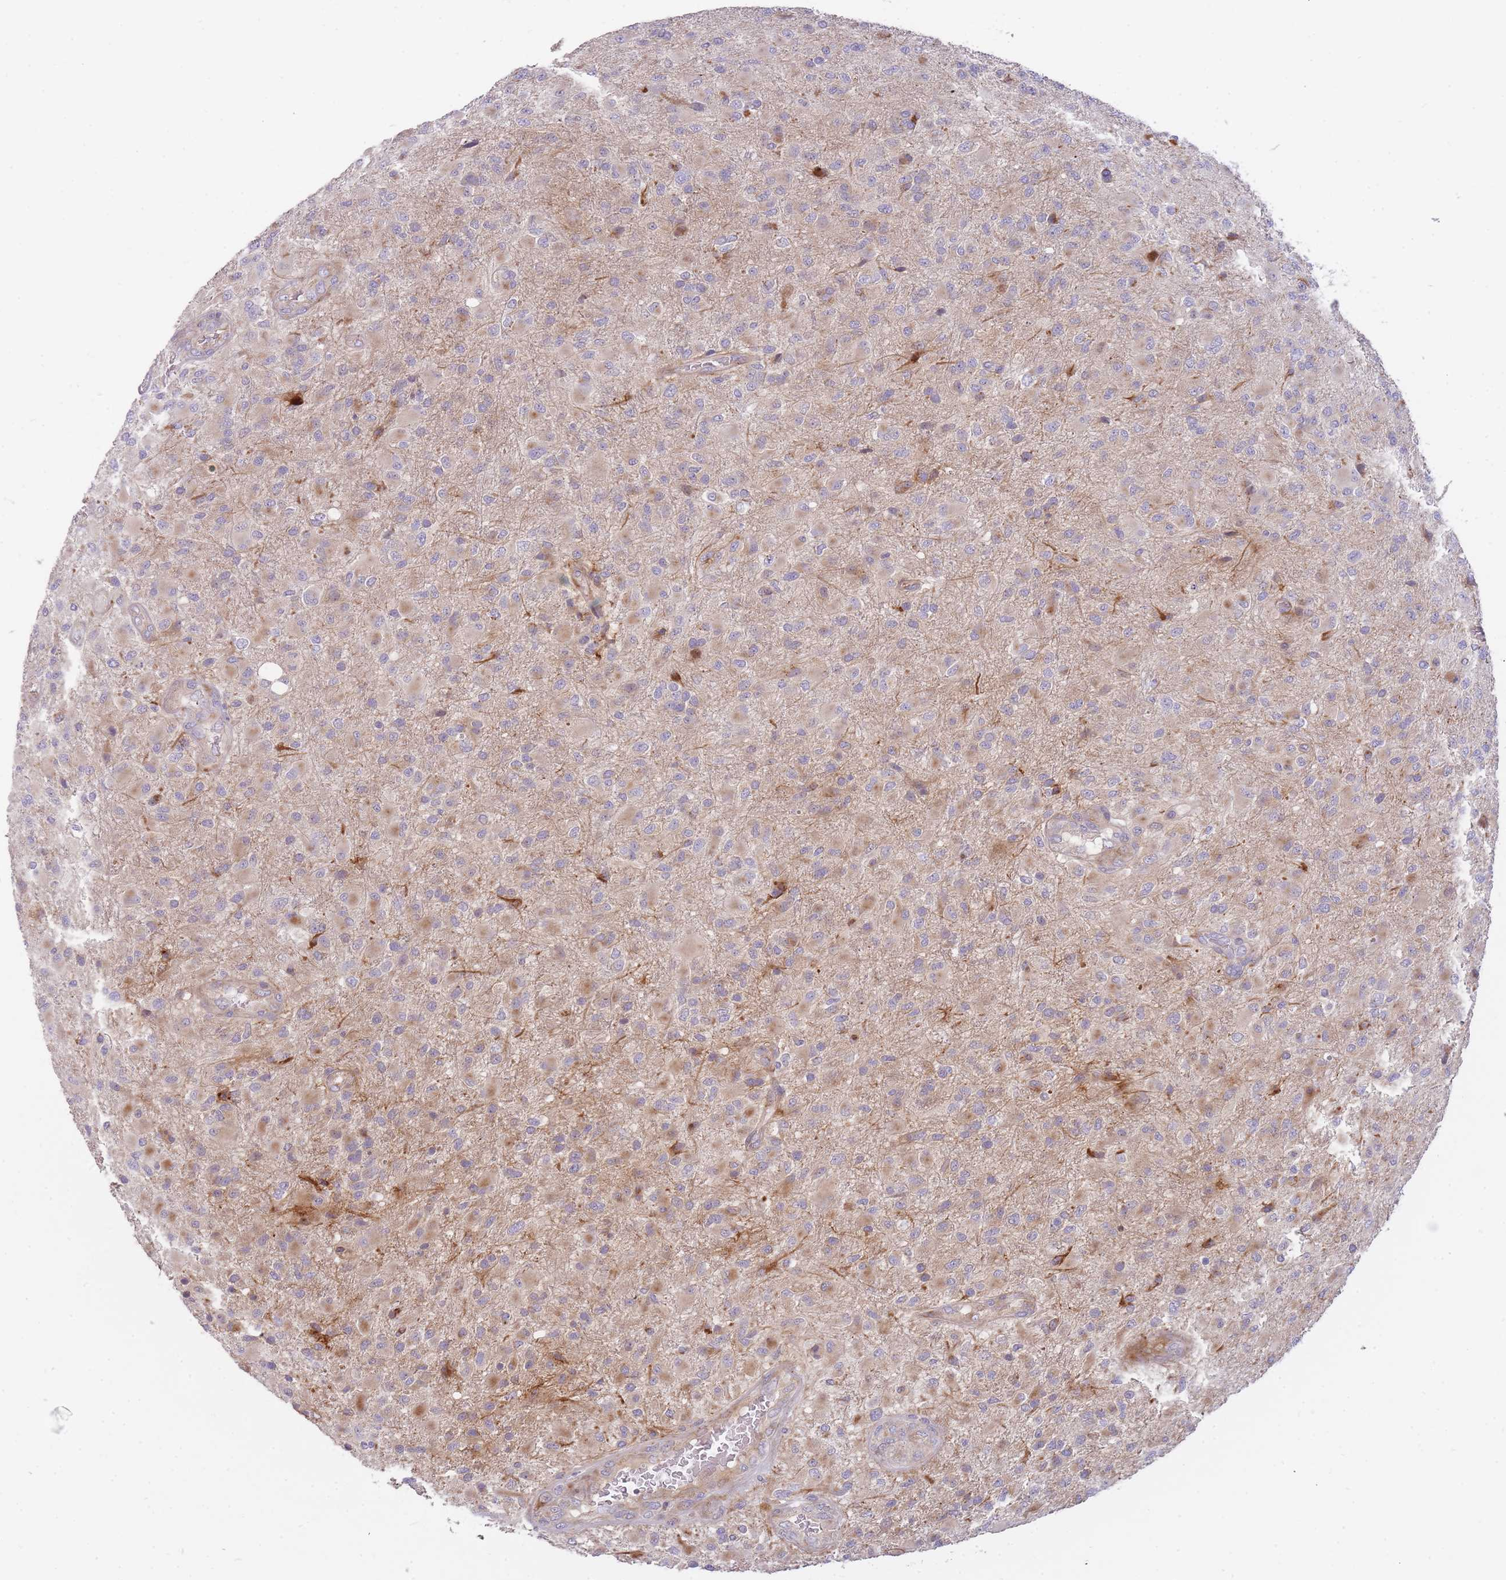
{"staining": {"intensity": "weak", "quantity": "<25%", "location": "cytoplasmic/membranous"}, "tissue": "glioma", "cell_type": "Tumor cells", "image_type": "cancer", "snomed": [{"axis": "morphology", "description": "Glioma, malignant, Low grade"}, {"axis": "topography", "description": "Brain"}], "caption": "Low-grade glioma (malignant) was stained to show a protein in brown. There is no significant expression in tumor cells.", "gene": "ATP5MC2", "patient": {"sex": "male", "age": 65}}